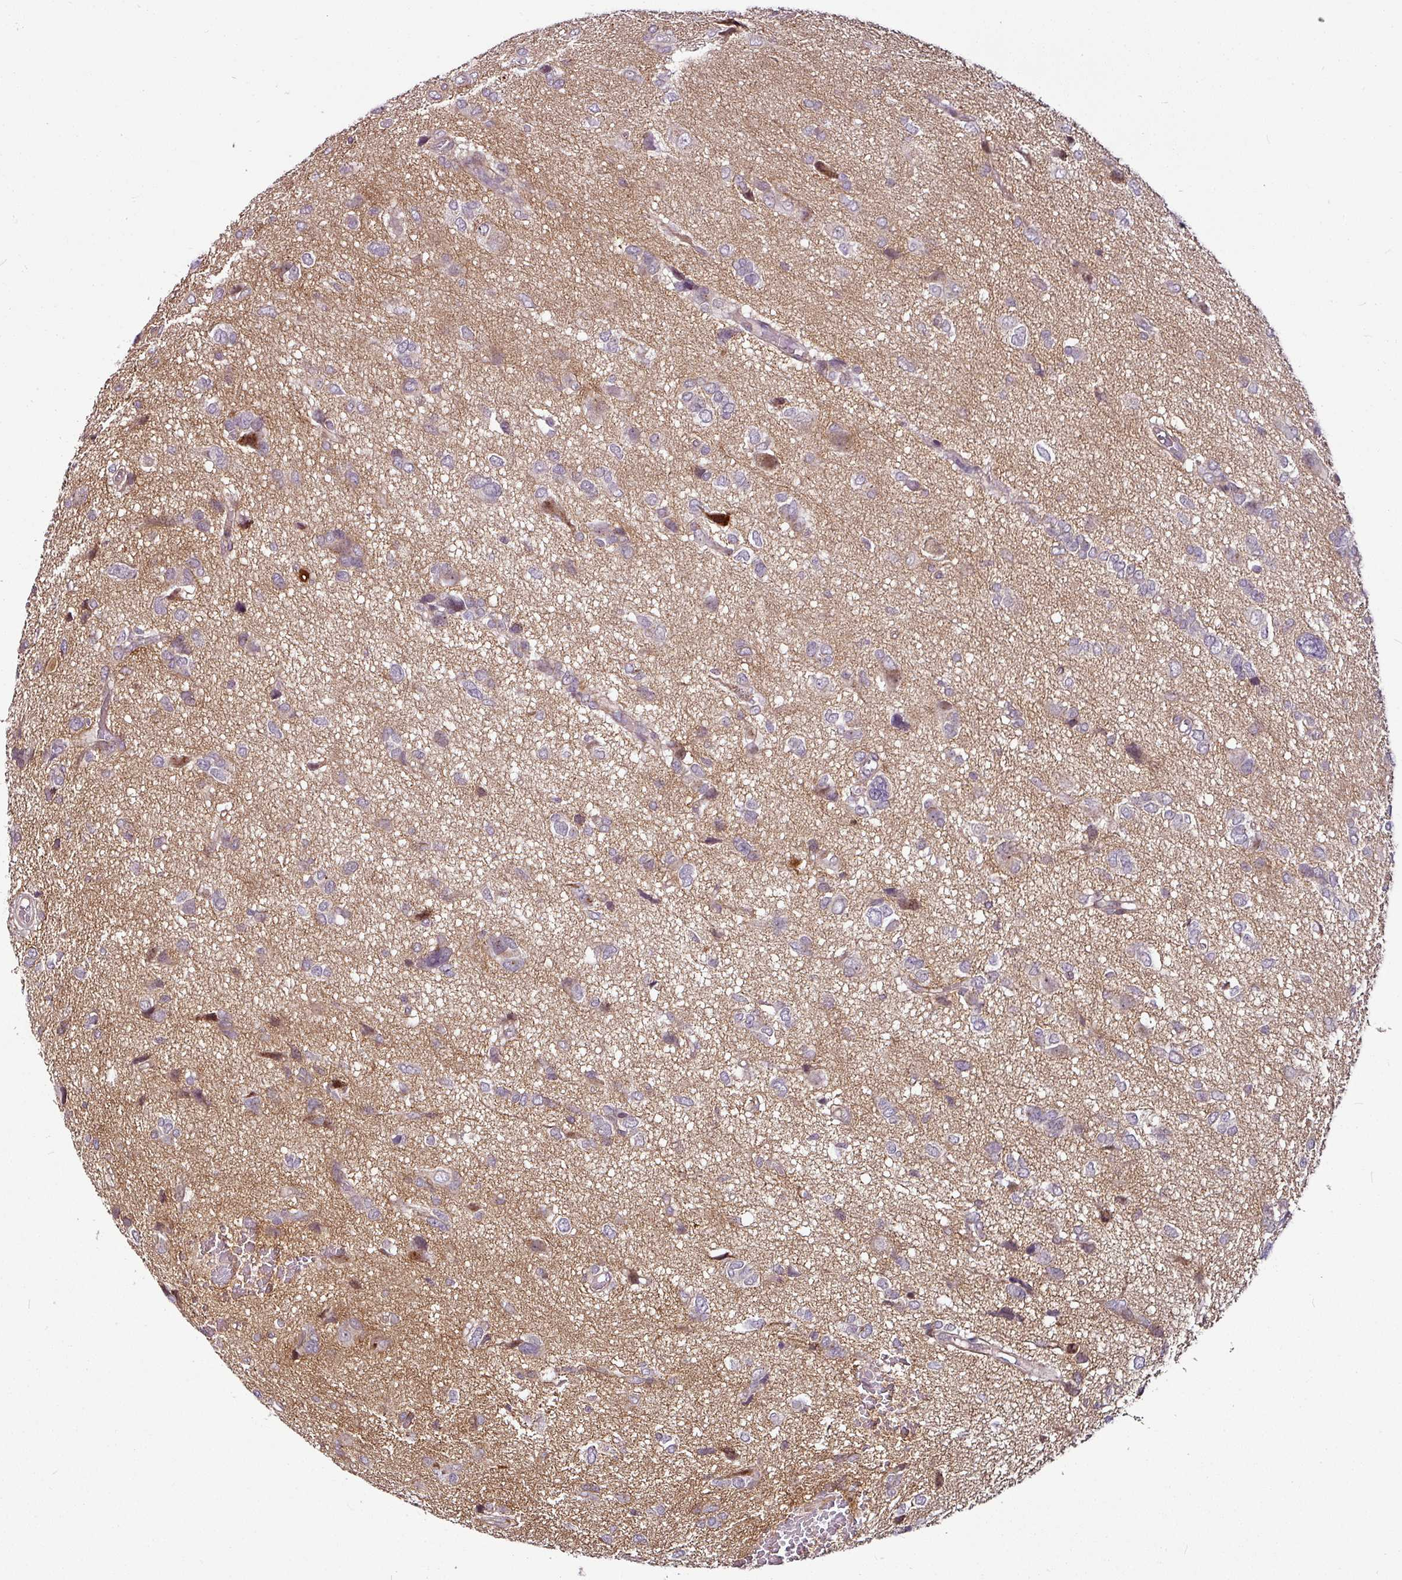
{"staining": {"intensity": "weak", "quantity": "<25%", "location": "cytoplasmic/membranous"}, "tissue": "glioma", "cell_type": "Tumor cells", "image_type": "cancer", "snomed": [{"axis": "morphology", "description": "Glioma, malignant, High grade"}, {"axis": "topography", "description": "Brain"}], "caption": "An image of human high-grade glioma (malignant) is negative for staining in tumor cells.", "gene": "DCAF13", "patient": {"sex": "female", "age": 59}}